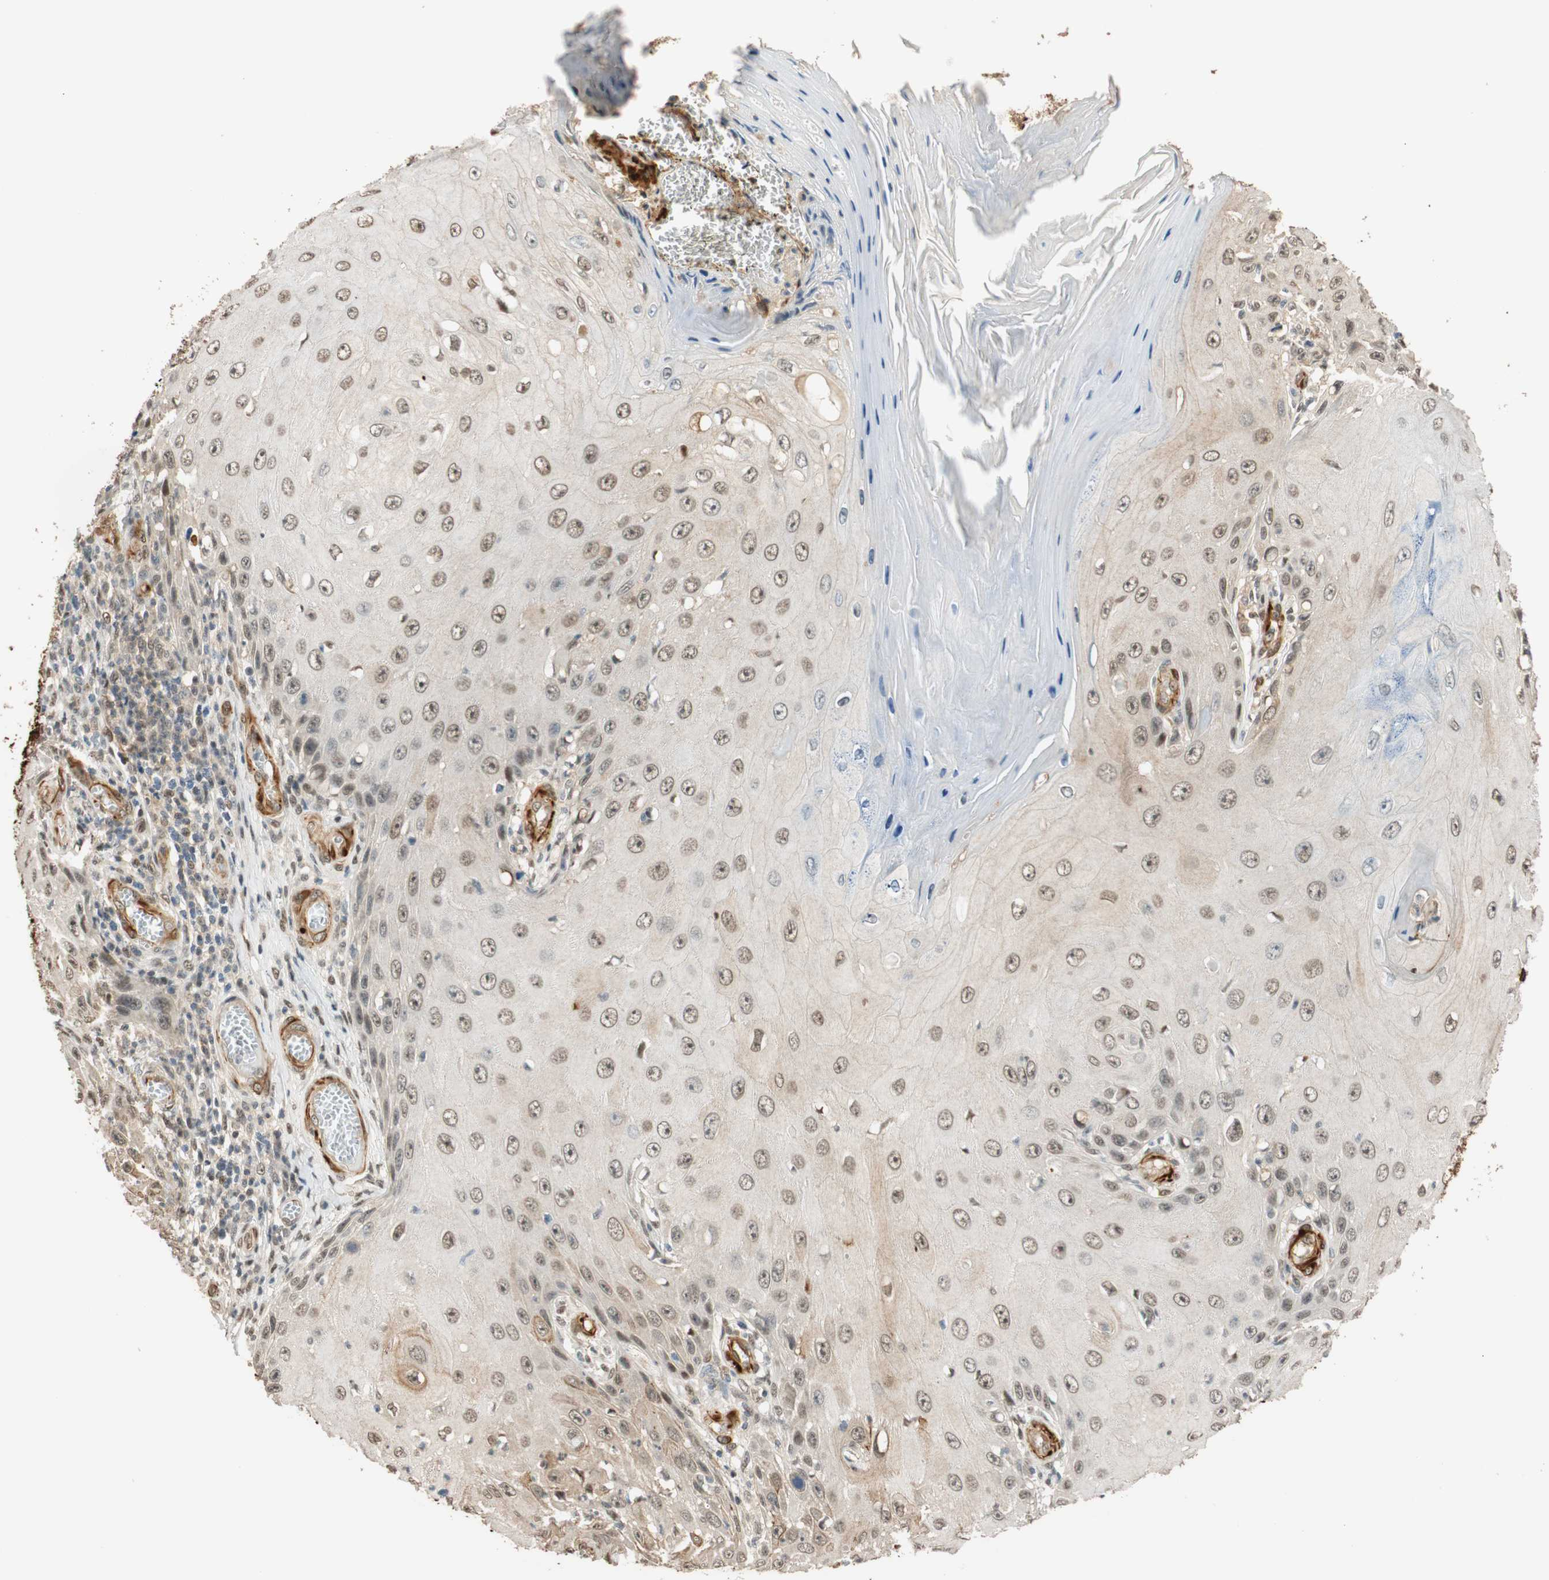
{"staining": {"intensity": "weak", "quantity": "<25%", "location": "cytoplasmic/membranous"}, "tissue": "skin cancer", "cell_type": "Tumor cells", "image_type": "cancer", "snomed": [{"axis": "morphology", "description": "Squamous cell carcinoma, NOS"}, {"axis": "topography", "description": "Skin"}], "caption": "Photomicrograph shows no protein positivity in tumor cells of squamous cell carcinoma (skin) tissue.", "gene": "NES", "patient": {"sex": "female", "age": 73}}